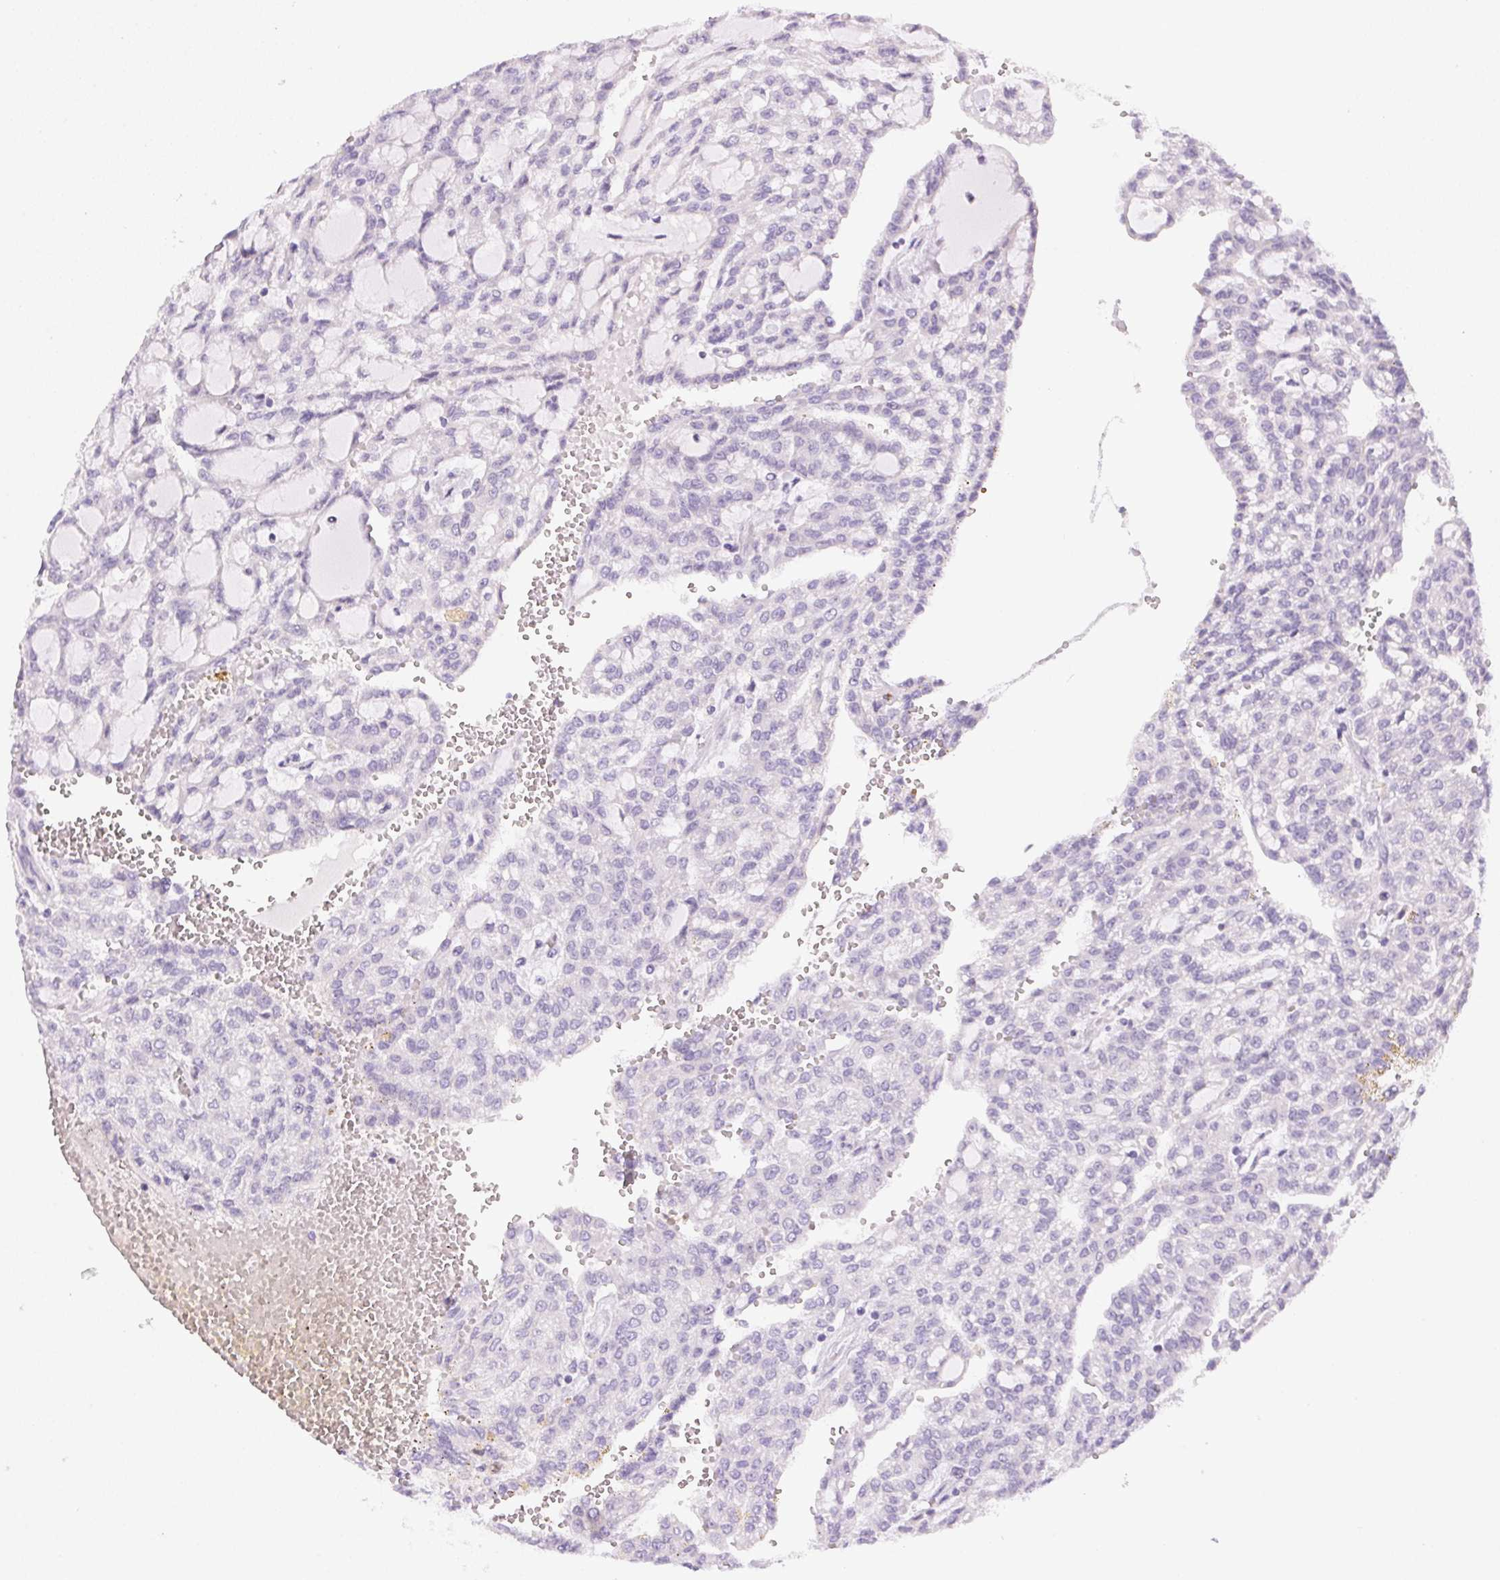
{"staining": {"intensity": "negative", "quantity": "none", "location": "none"}, "tissue": "renal cancer", "cell_type": "Tumor cells", "image_type": "cancer", "snomed": [{"axis": "morphology", "description": "Adenocarcinoma, NOS"}, {"axis": "topography", "description": "Kidney"}], "caption": "This is a image of immunohistochemistry (IHC) staining of adenocarcinoma (renal), which shows no staining in tumor cells.", "gene": "GSDMC", "patient": {"sex": "male", "age": 63}}